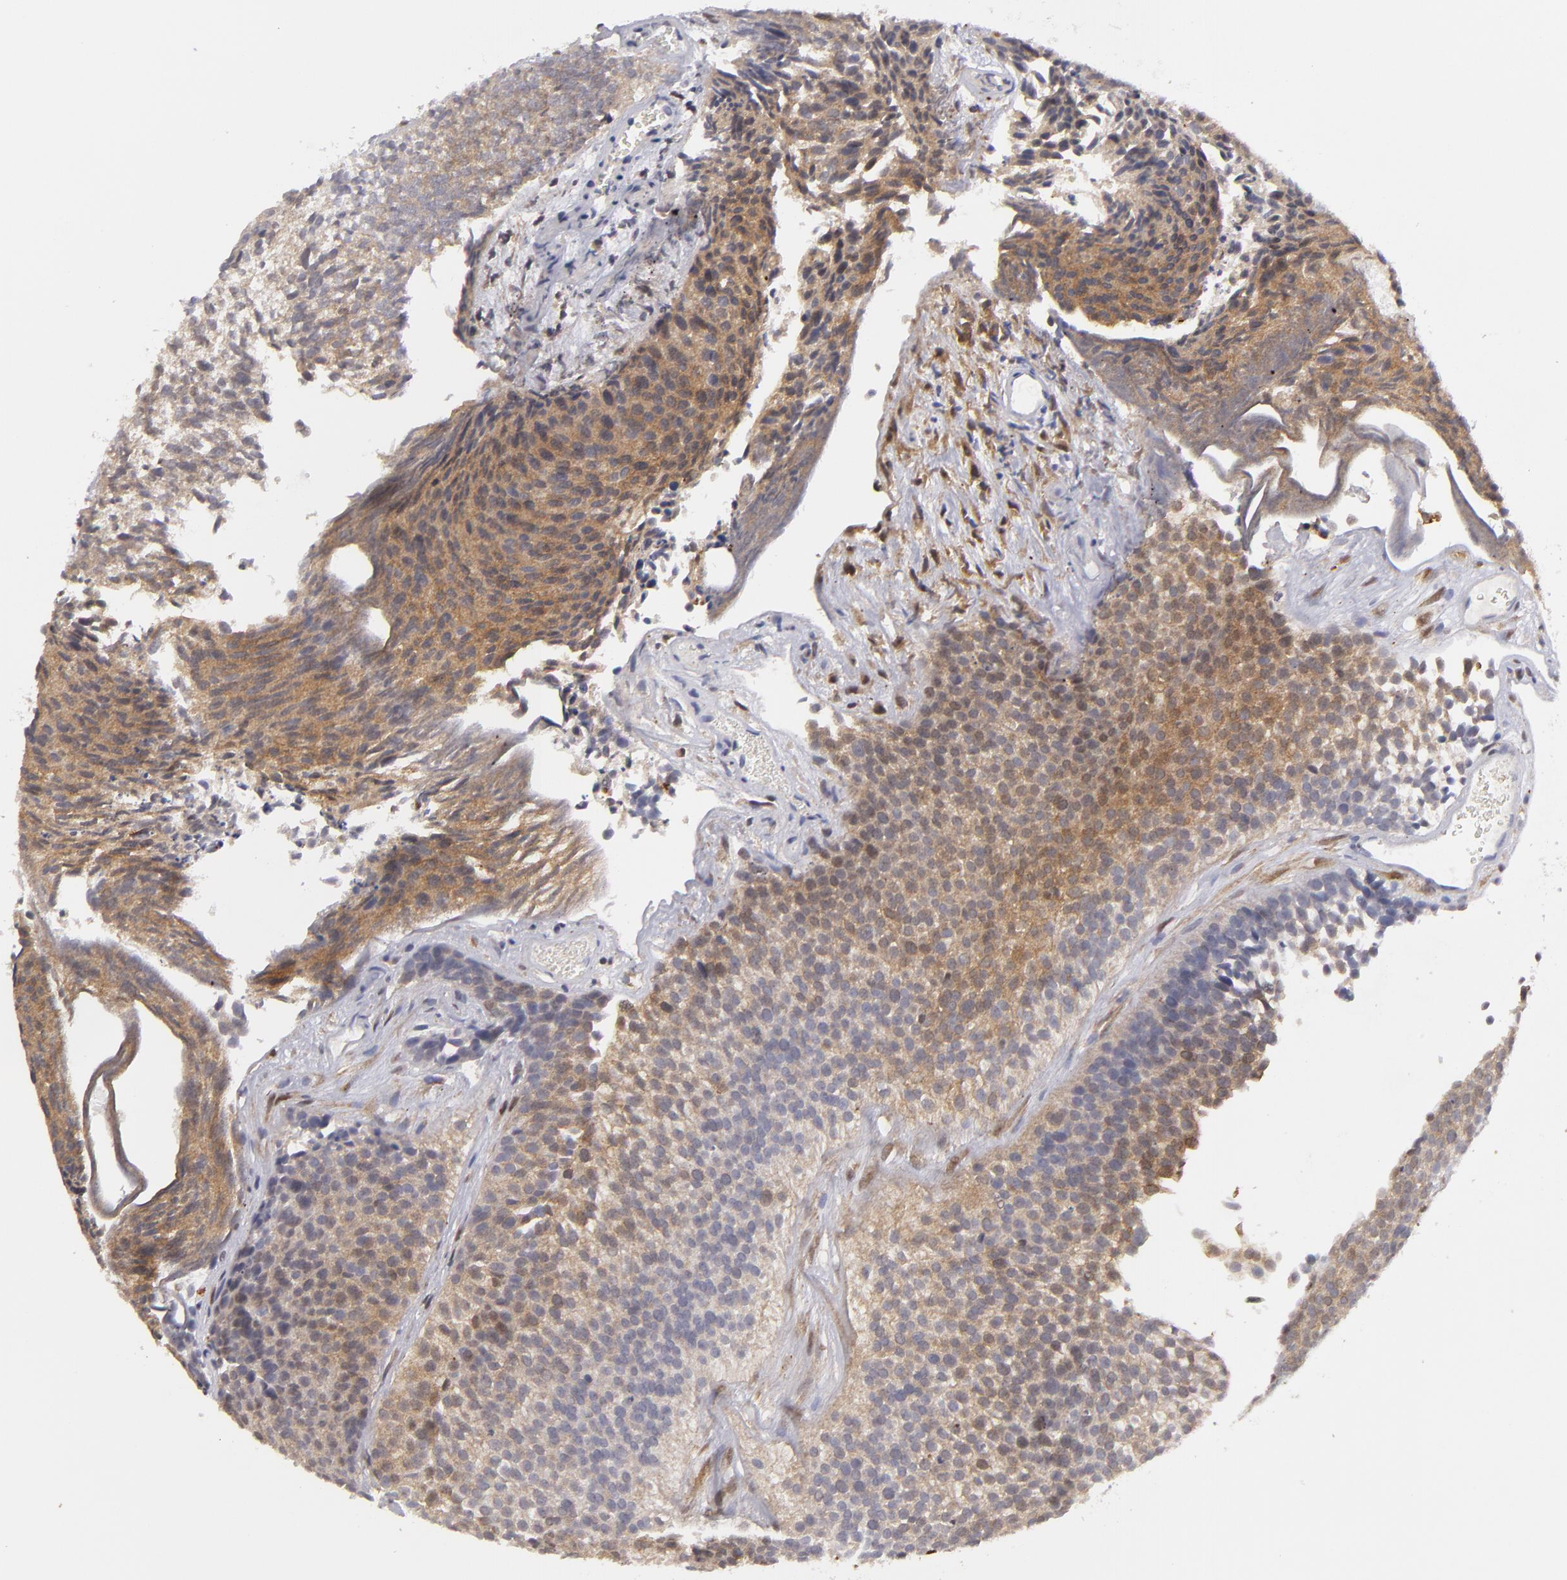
{"staining": {"intensity": "moderate", "quantity": "25%-75%", "location": "cytoplasmic/membranous"}, "tissue": "urothelial cancer", "cell_type": "Tumor cells", "image_type": "cancer", "snomed": [{"axis": "morphology", "description": "Urothelial carcinoma, Low grade"}, {"axis": "topography", "description": "Urinary bladder"}], "caption": "Immunohistochemical staining of human urothelial carcinoma (low-grade) reveals moderate cytoplasmic/membranous protein staining in approximately 25%-75% of tumor cells. The staining is performed using DAB brown chromogen to label protein expression. The nuclei are counter-stained blue using hematoxylin.", "gene": "EFS", "patient": {"sex": "male", "age": 84}}